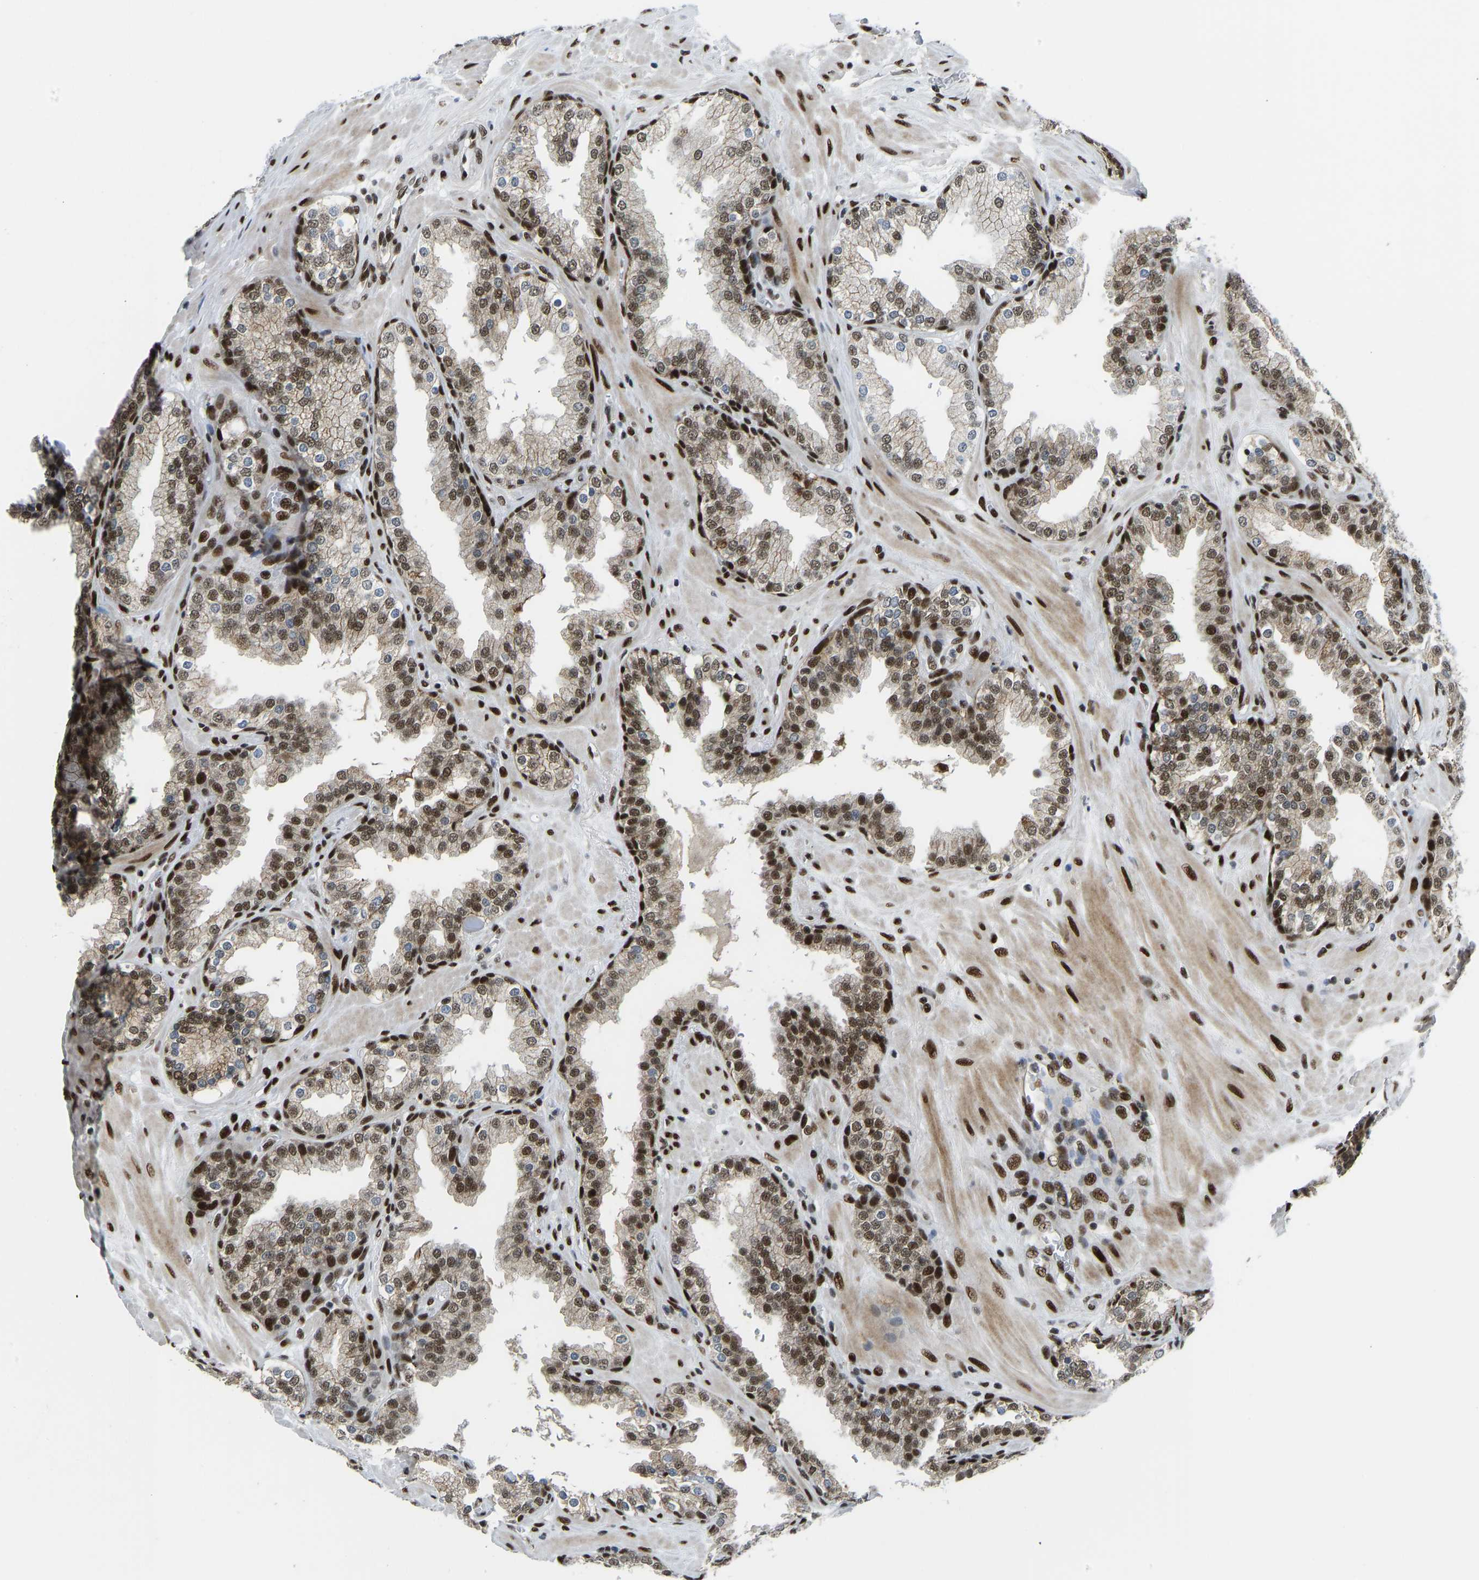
{"staining": {"intensity": "strong", "quantity": ">75%", "location": "nuclear"}, "tissue": "prostate", "cell_type": "Glandular cells", "image_type": "normal", "snomed": [{"axis": "morphology", "description": "Normal tissue, NOS"}, {"axis": "topography", "description": "Prostate"}], "caption": "Approximately >75% of glandular cells in normal prostate exhibit strong nuclear protein expression as visualized by brown immunohistochemical staining.", "gene": "FOXK1", "patient": {"sex": "male", "age": 51}}